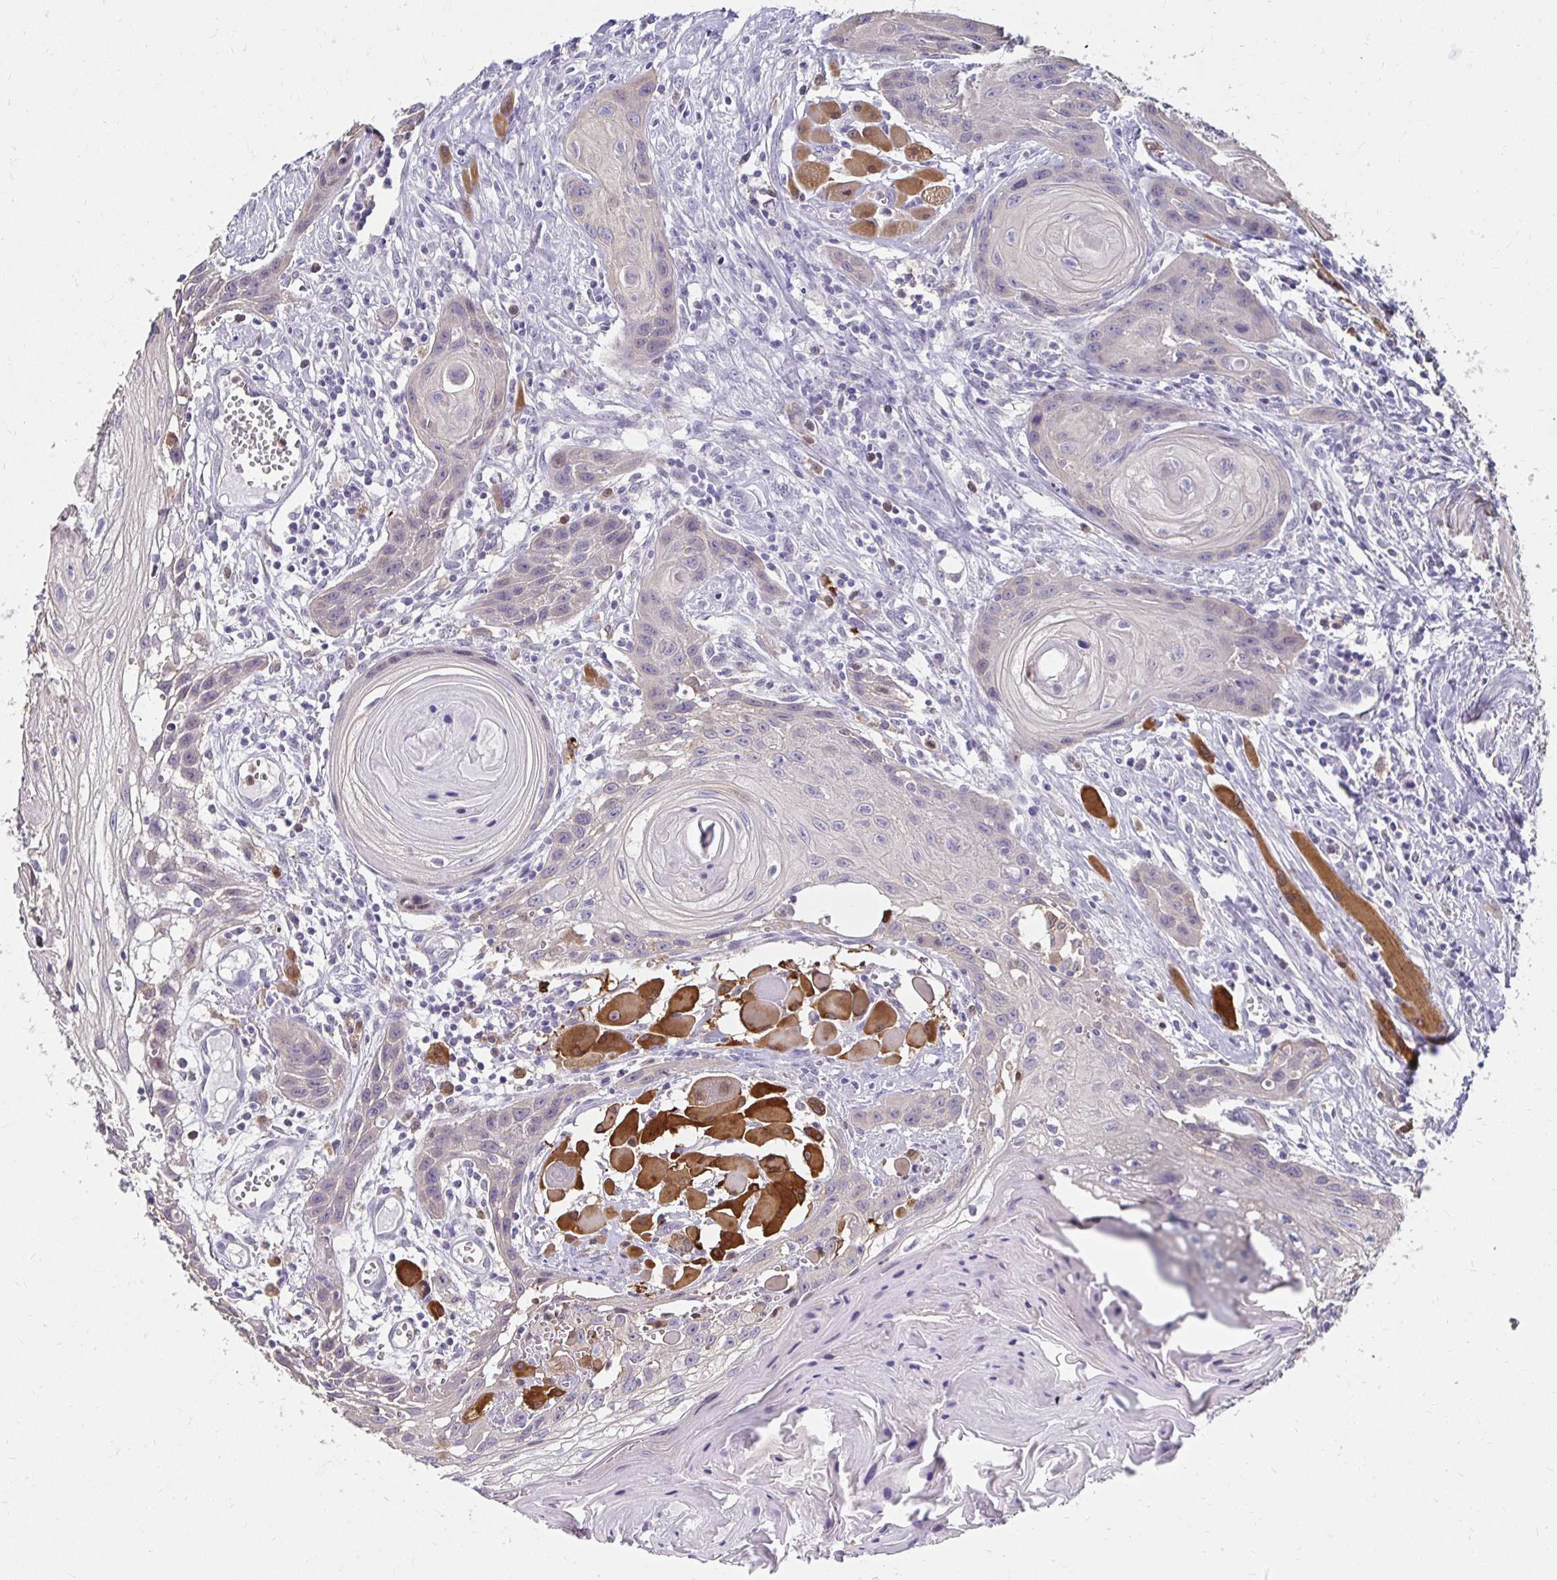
{"staining": {"intensity": "negative", "quantity": "none", "location": "none"}, "tissue": "head and neck cancer", "cell_type": "Tumor cells", "image_type": "cancer", "snomed": [{"axis": "morphology", "description": "Squamous cell carcinoma, NOS"}, {"axis": "topography", "description": "Oral tissue"}, {"axis": "topography", "description": "Head-Neck"}], "caption": "Head and neck cancer (squamous cell carcinoma) was stained to show a protein in brown. There is no significant expression in tumor cells.", "gene": "PADI2", "patient": {"sex": "male", "age": 58}}